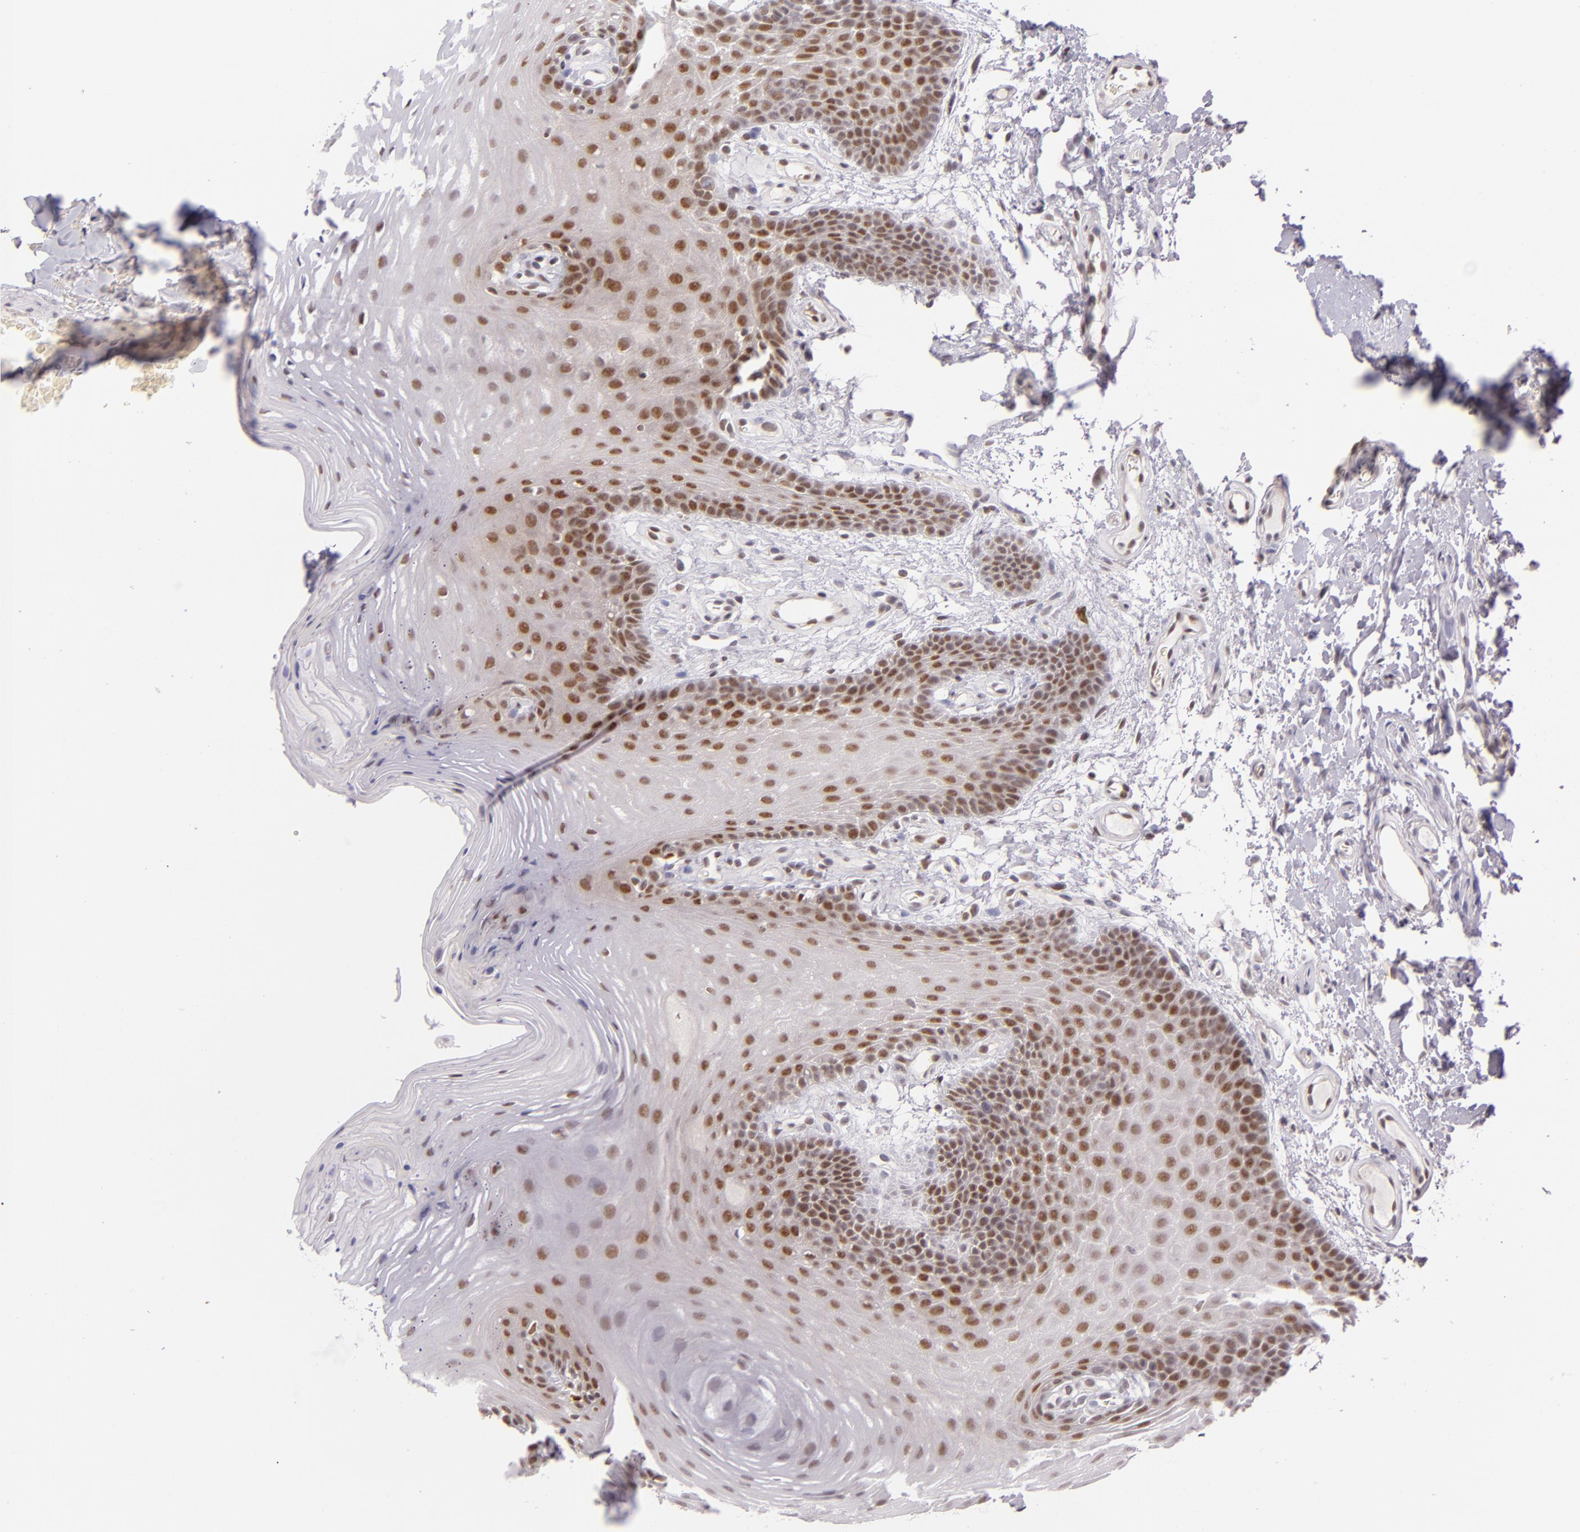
{"staining": {"intensity": "moderate", "quantity": "25%-75%", "location": "nuclear"}, "tissue": "oral mucosa", "cell_type": "Squamous epithelial cells", "image_type": "normal", "snomed": [{"axis": "morphology", "description": "Normal tissue, NOS"}, {"axis": "topography", "description": "Oral tissue"}], "caption": "A medium amount of moderate nuclear positivity is seen in approximately 25%-75% of squamous epithelial cells in benign oral mucosa.", "gene": "BCL3", "patient": {"sex": "male", "age": 62}}